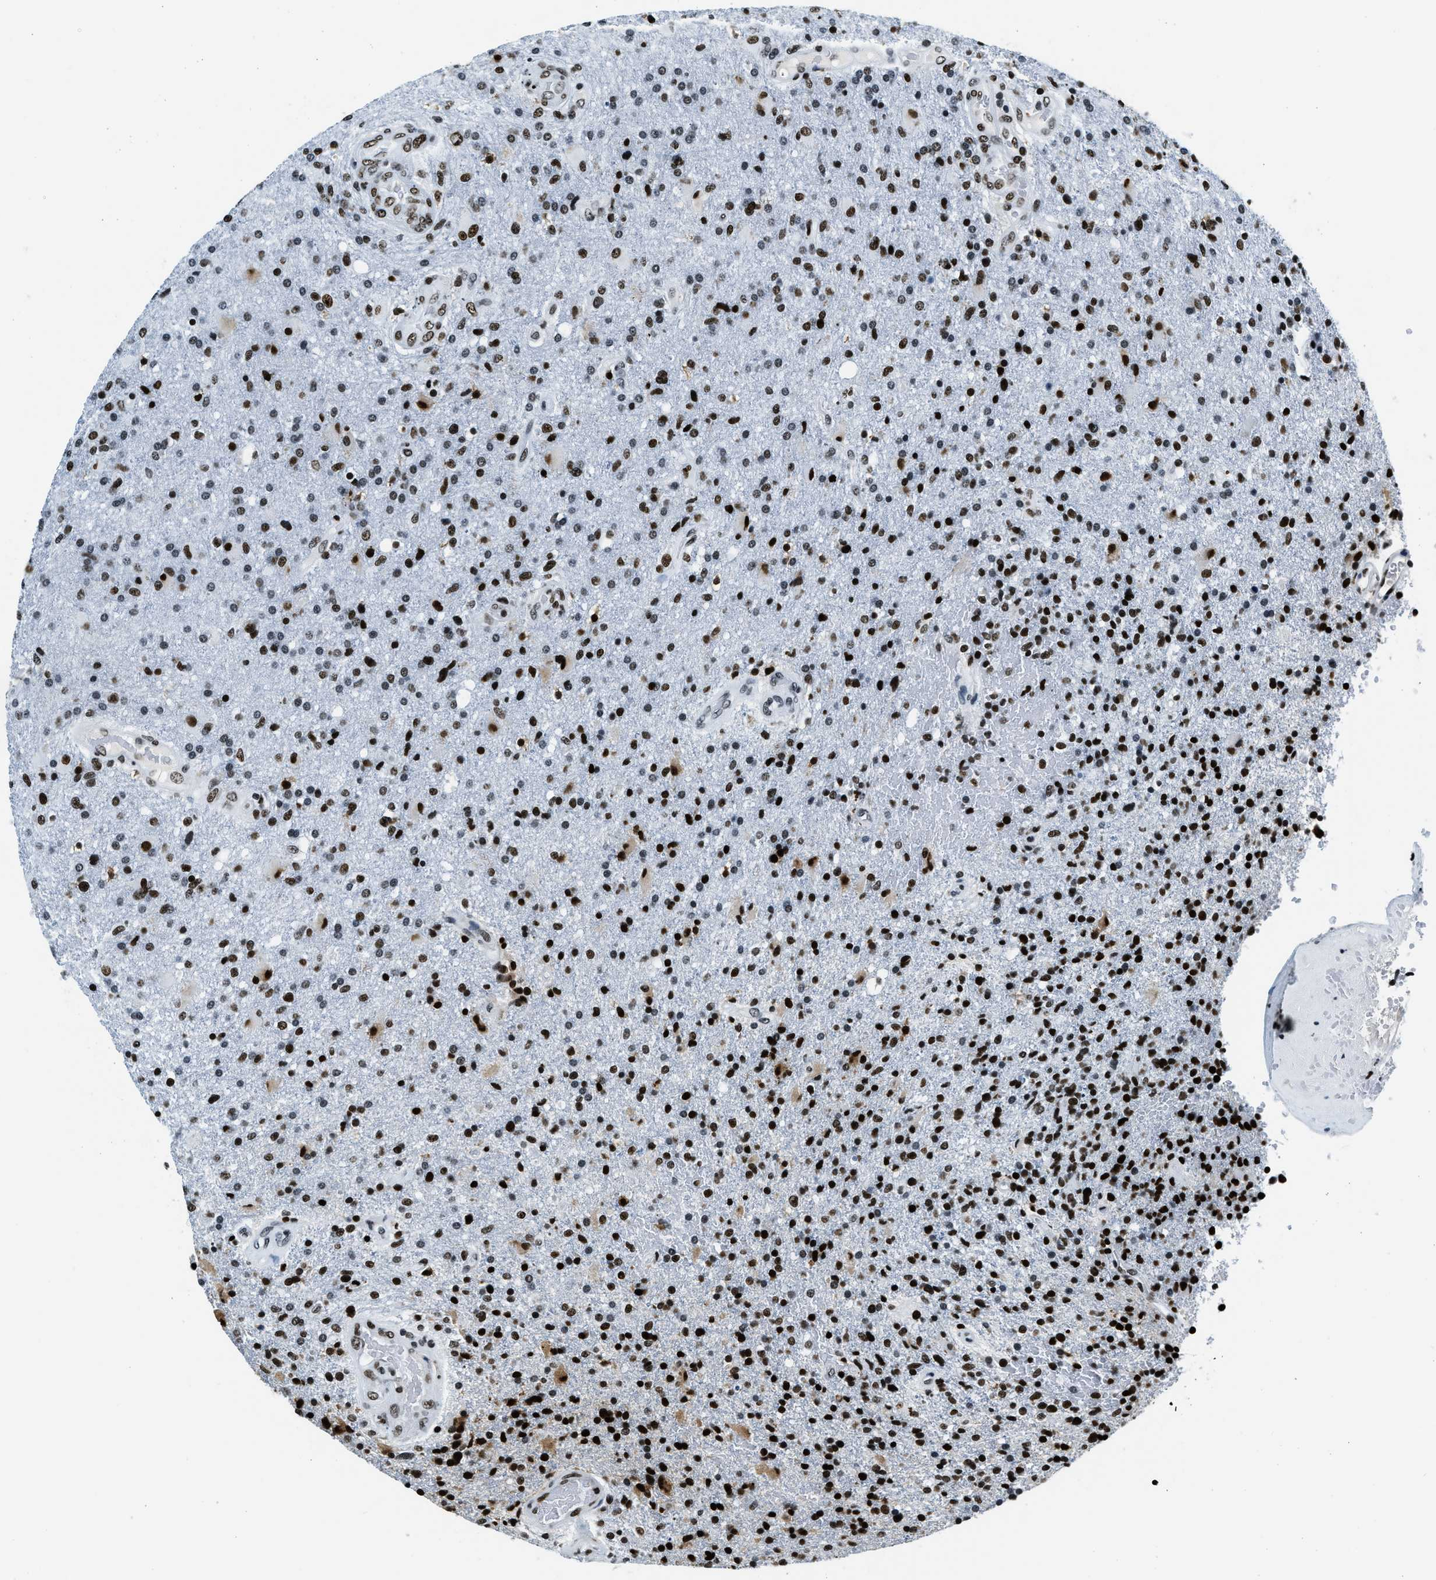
{"staining": {"intensity": "moderate", "quantity": ">75%", "location": "nuclear"}, "tissue": "glioma", "cell_type": "Tumor cells", "image_type": "cancer", "snomed": [{"axis": "morphology", "description": "Glioma, malignant, High grade"}, {"axis": "topography", "description": "Brain"}], "caption": "A brown stain highlights moderate nuclear expression of a protein in glioma tumor cells. (DAB (3,3'-diaminobenzidine) IHC, brown staining for protein, blue staining for nuclei).", "gene": "TOP1", "patient": {"sex": "male", "age": 72}}